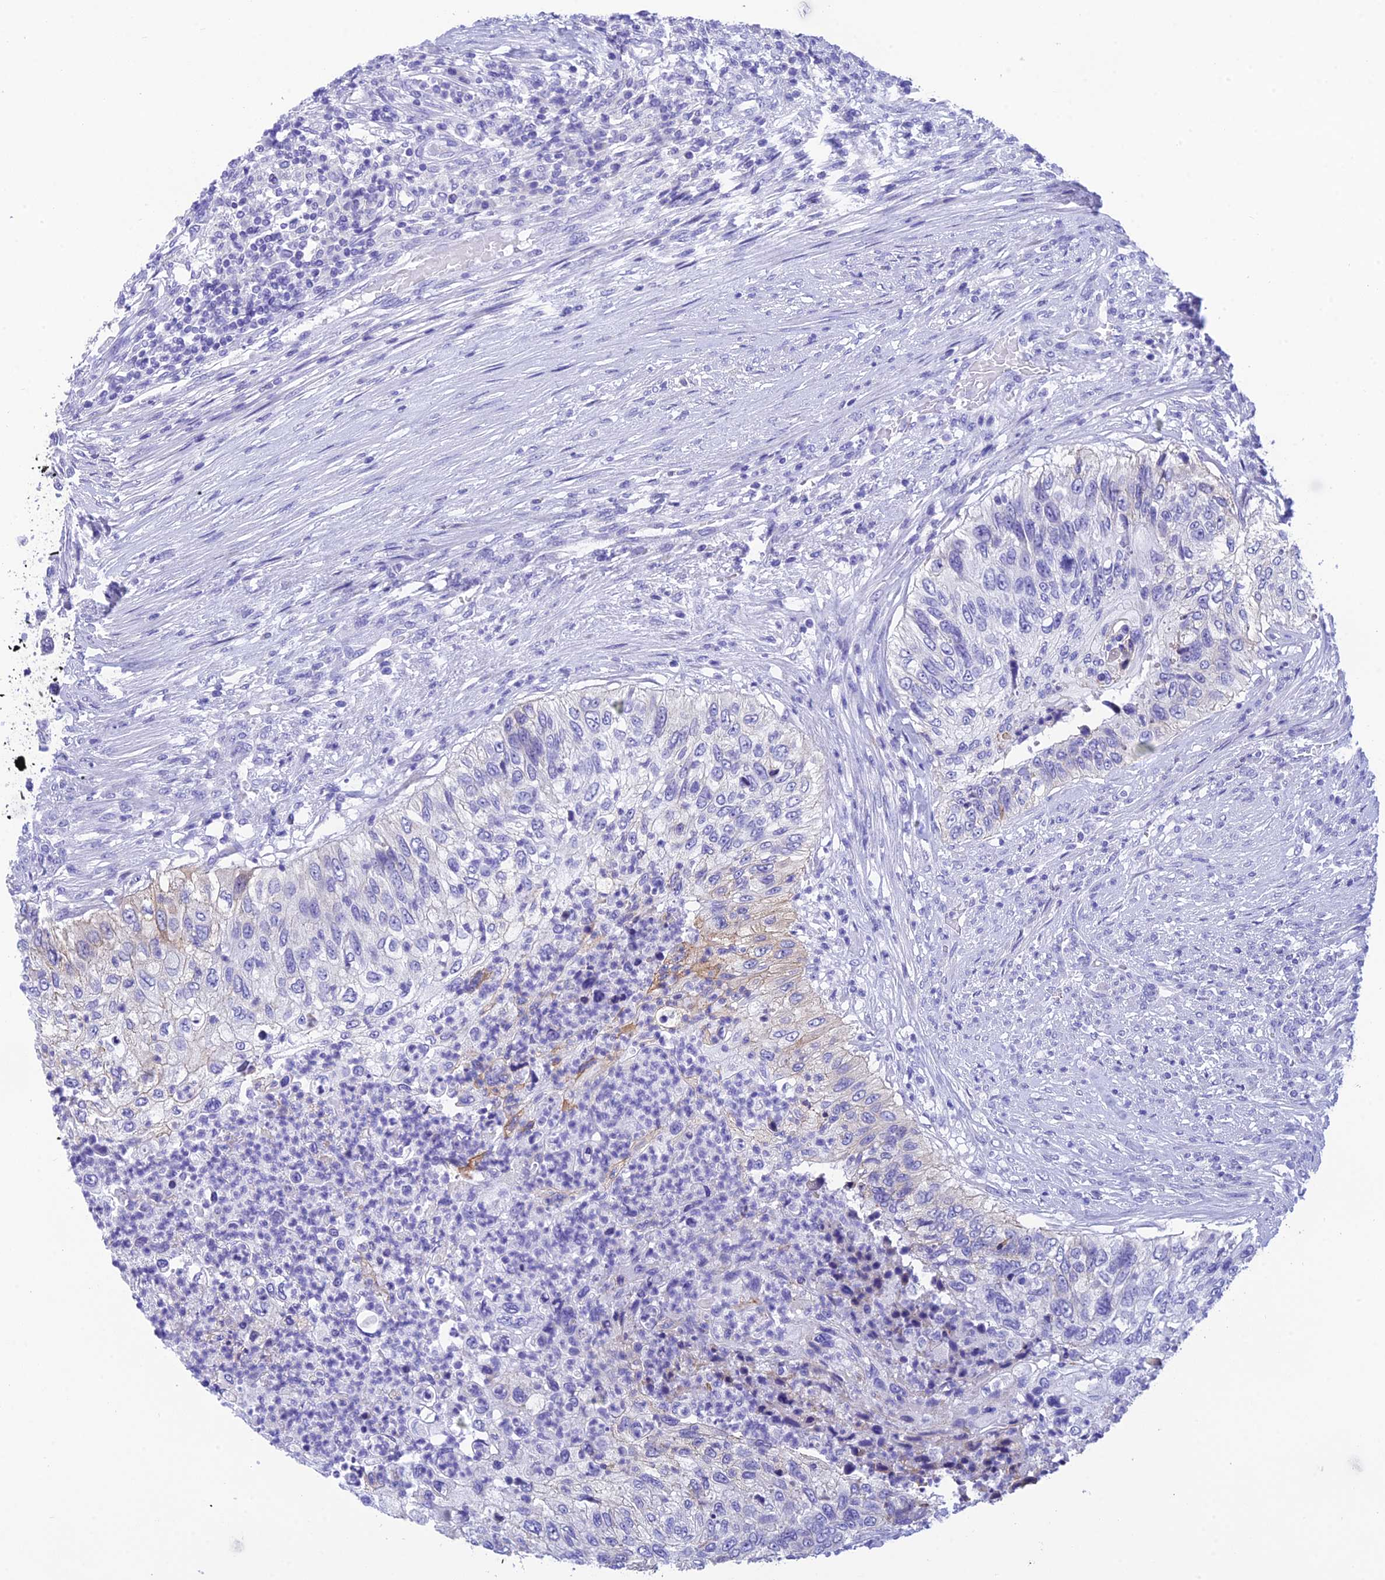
{"staining": {"intensity": "negative", "quantity": "none", "location": "none"}, "tissue": "urothelial cancer", "cell_type": "Tumor cells", "image_type": "cancer", "snomed": [{"axis": "morphology", "description": "Urothelial carcinoma, High grade"}, {"axis": "topography", "description": "Urinary bladder"}], "caption": "DAB (3,3'-diaminobenzidine) immunohistochemical staining of human urothelial cancer reveals no significant staining in tumor cells. The staining is performed using DAB brown chromogen with nuclei counter-stained in using hematoxylin.", "gene": "KDELR3", "patient": {"sex": "female", "age": 60}}